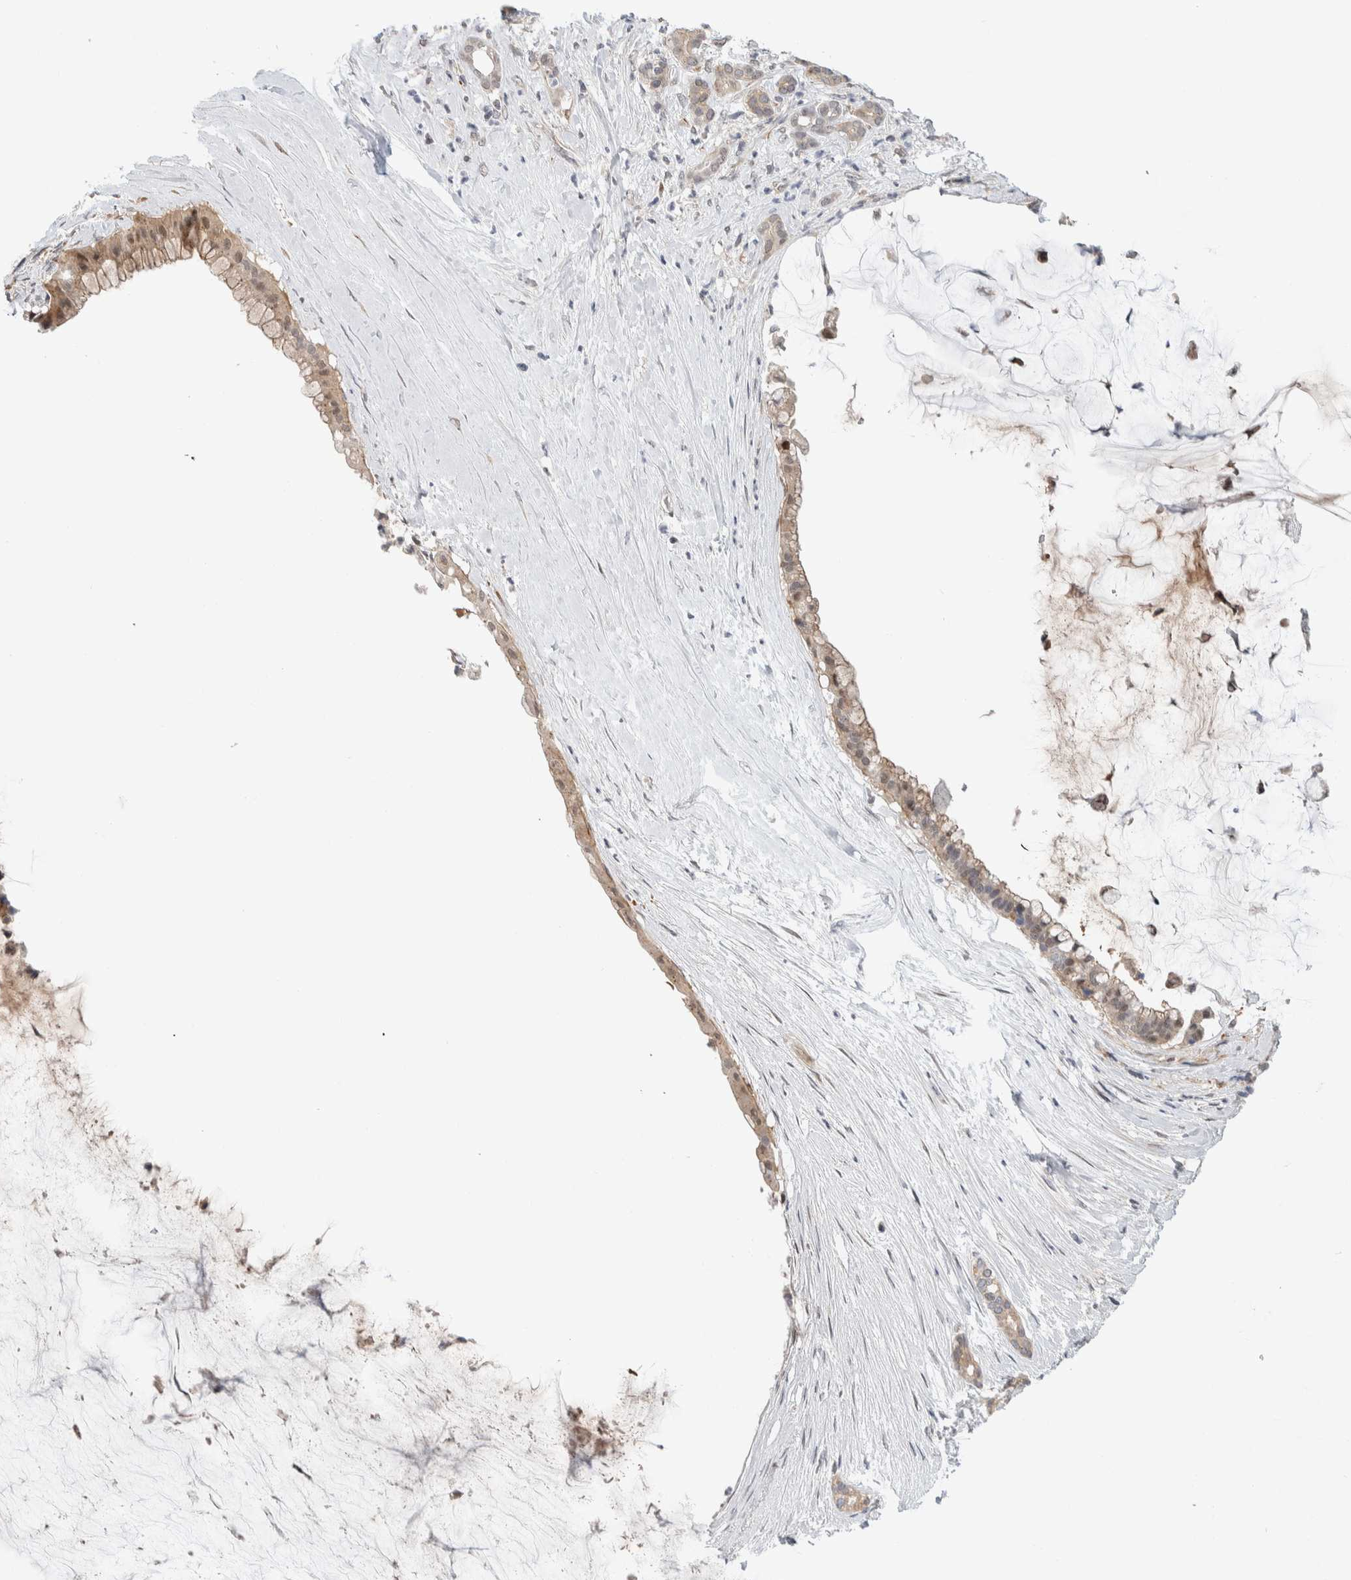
{"staining": {"intensity": "weak", "quantity": ">75%", "location": "cytoplasmic/membranous"}, "tissue": "pancreatic cancer", "cell_type": "Tumor cells", "image_type": "cancer", "snomed": [{"axis": "morphology", "description": "Adenocarcinoma, NOS"}, {"axis": "topography", "description": "Pancreas"}], "caption": "This photomicrograph displays pancreatic adenocarcinoma stained with immunohistochemistry (IHC) to label a protein in brown. The cytoplasmic/membranous of tumor cells show weak positivity for the protein. Nuclei are counter-stained blue.", "gene": "NCR3LG1", "patient": {"sex": "male", "age": 41}}